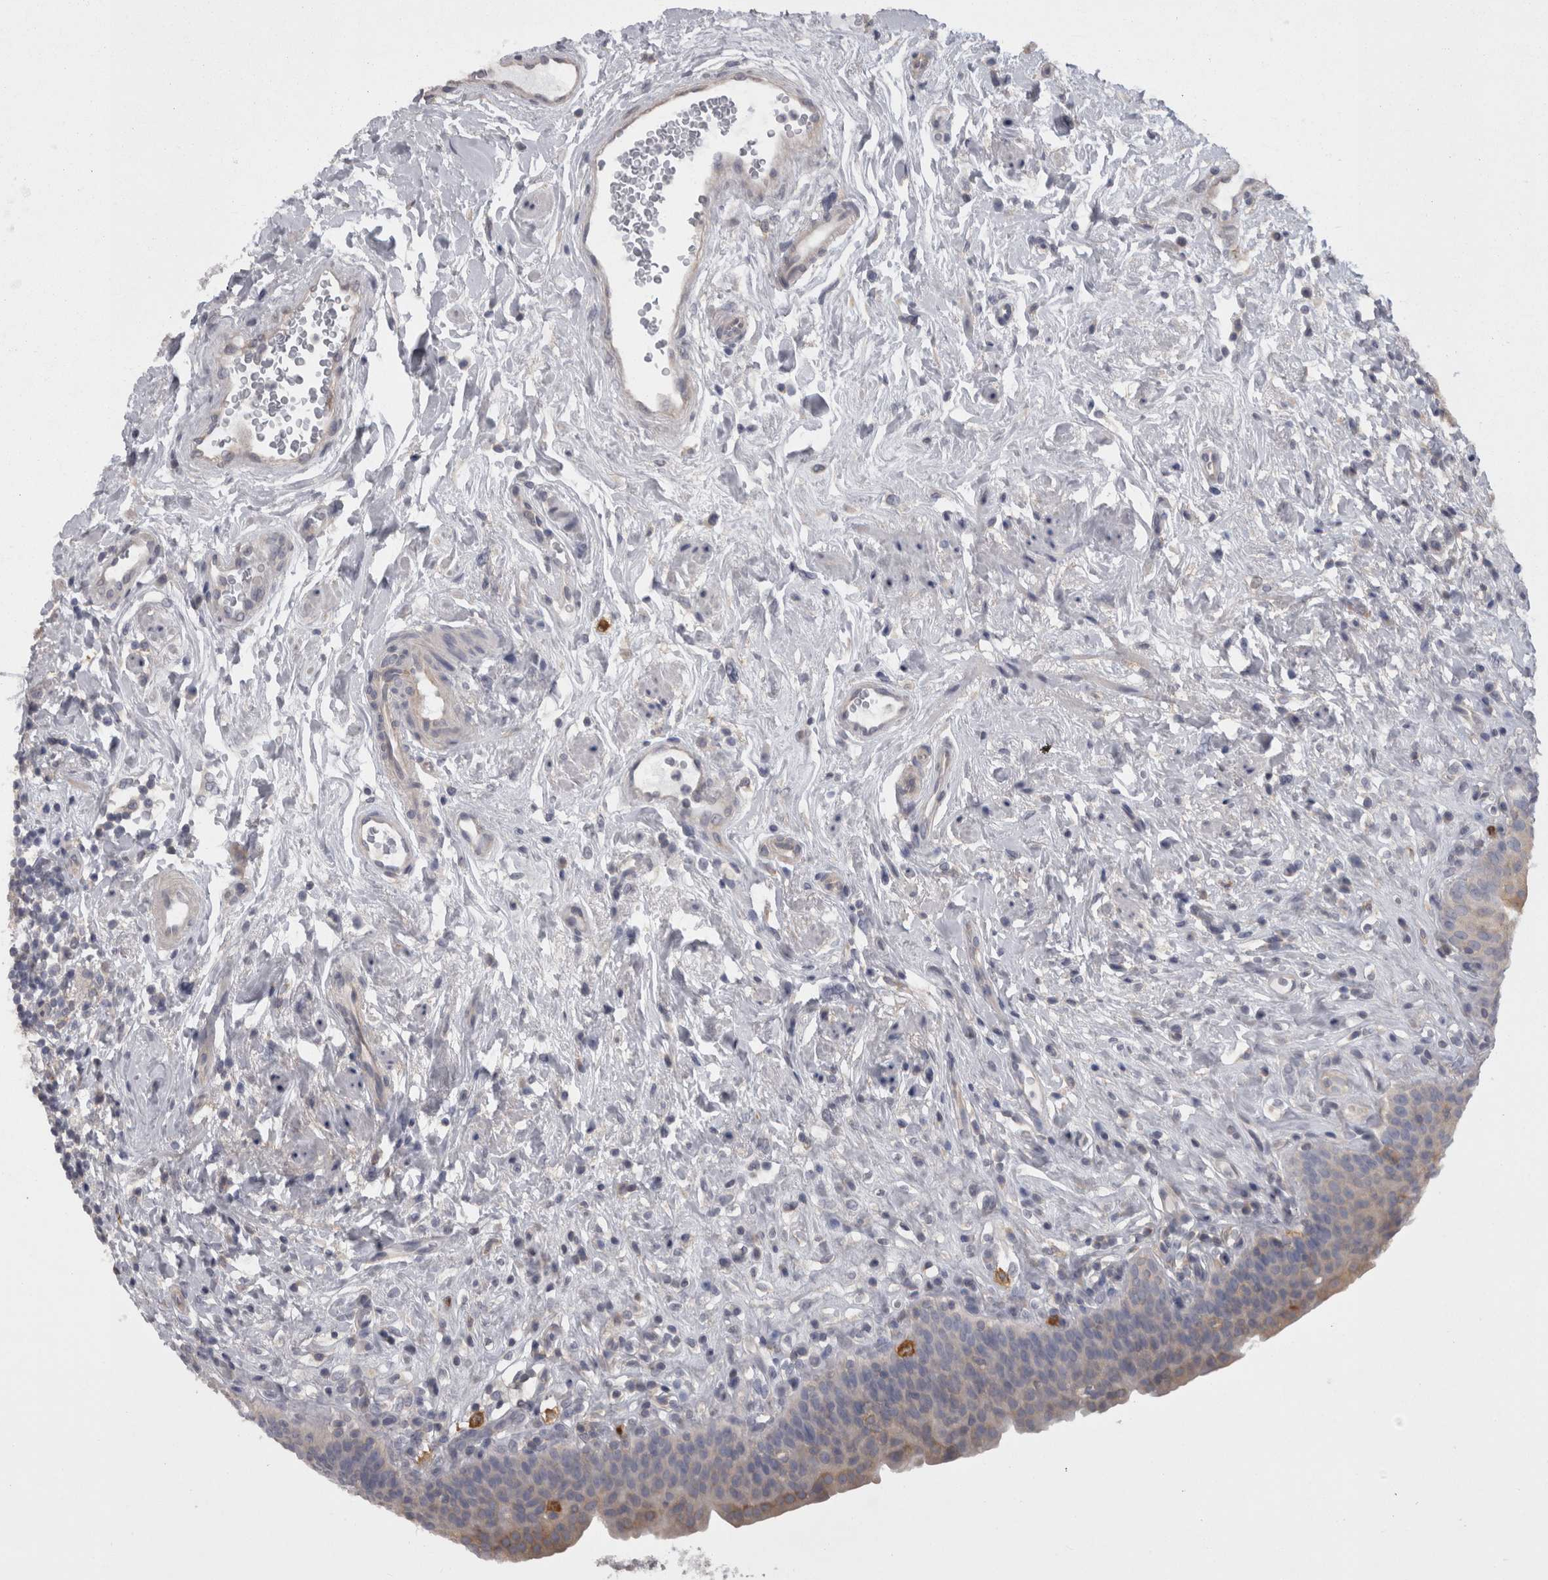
{"staining": {"intensity": "weak", "quantity": "25%-75%", "location": "cytoplasmic/membranous"}, "tissue": "urinary bladder", "cell_type": "Urothelial cells", "image_type": "normal", "snomed": [{"axis": "morphology", "description": "Normal tissue, NOS"}, {"axis": "topography", "description": "Urinary bladder"}], "caption": "Normal urinary bladder reveals weak cytoplasmic/membranous staining in about 25%-75% of urothelial cells, visualized by immunohistochemistry.", "gene": "CAMK2D", "patient": {"sex": "male", "age": 83}}